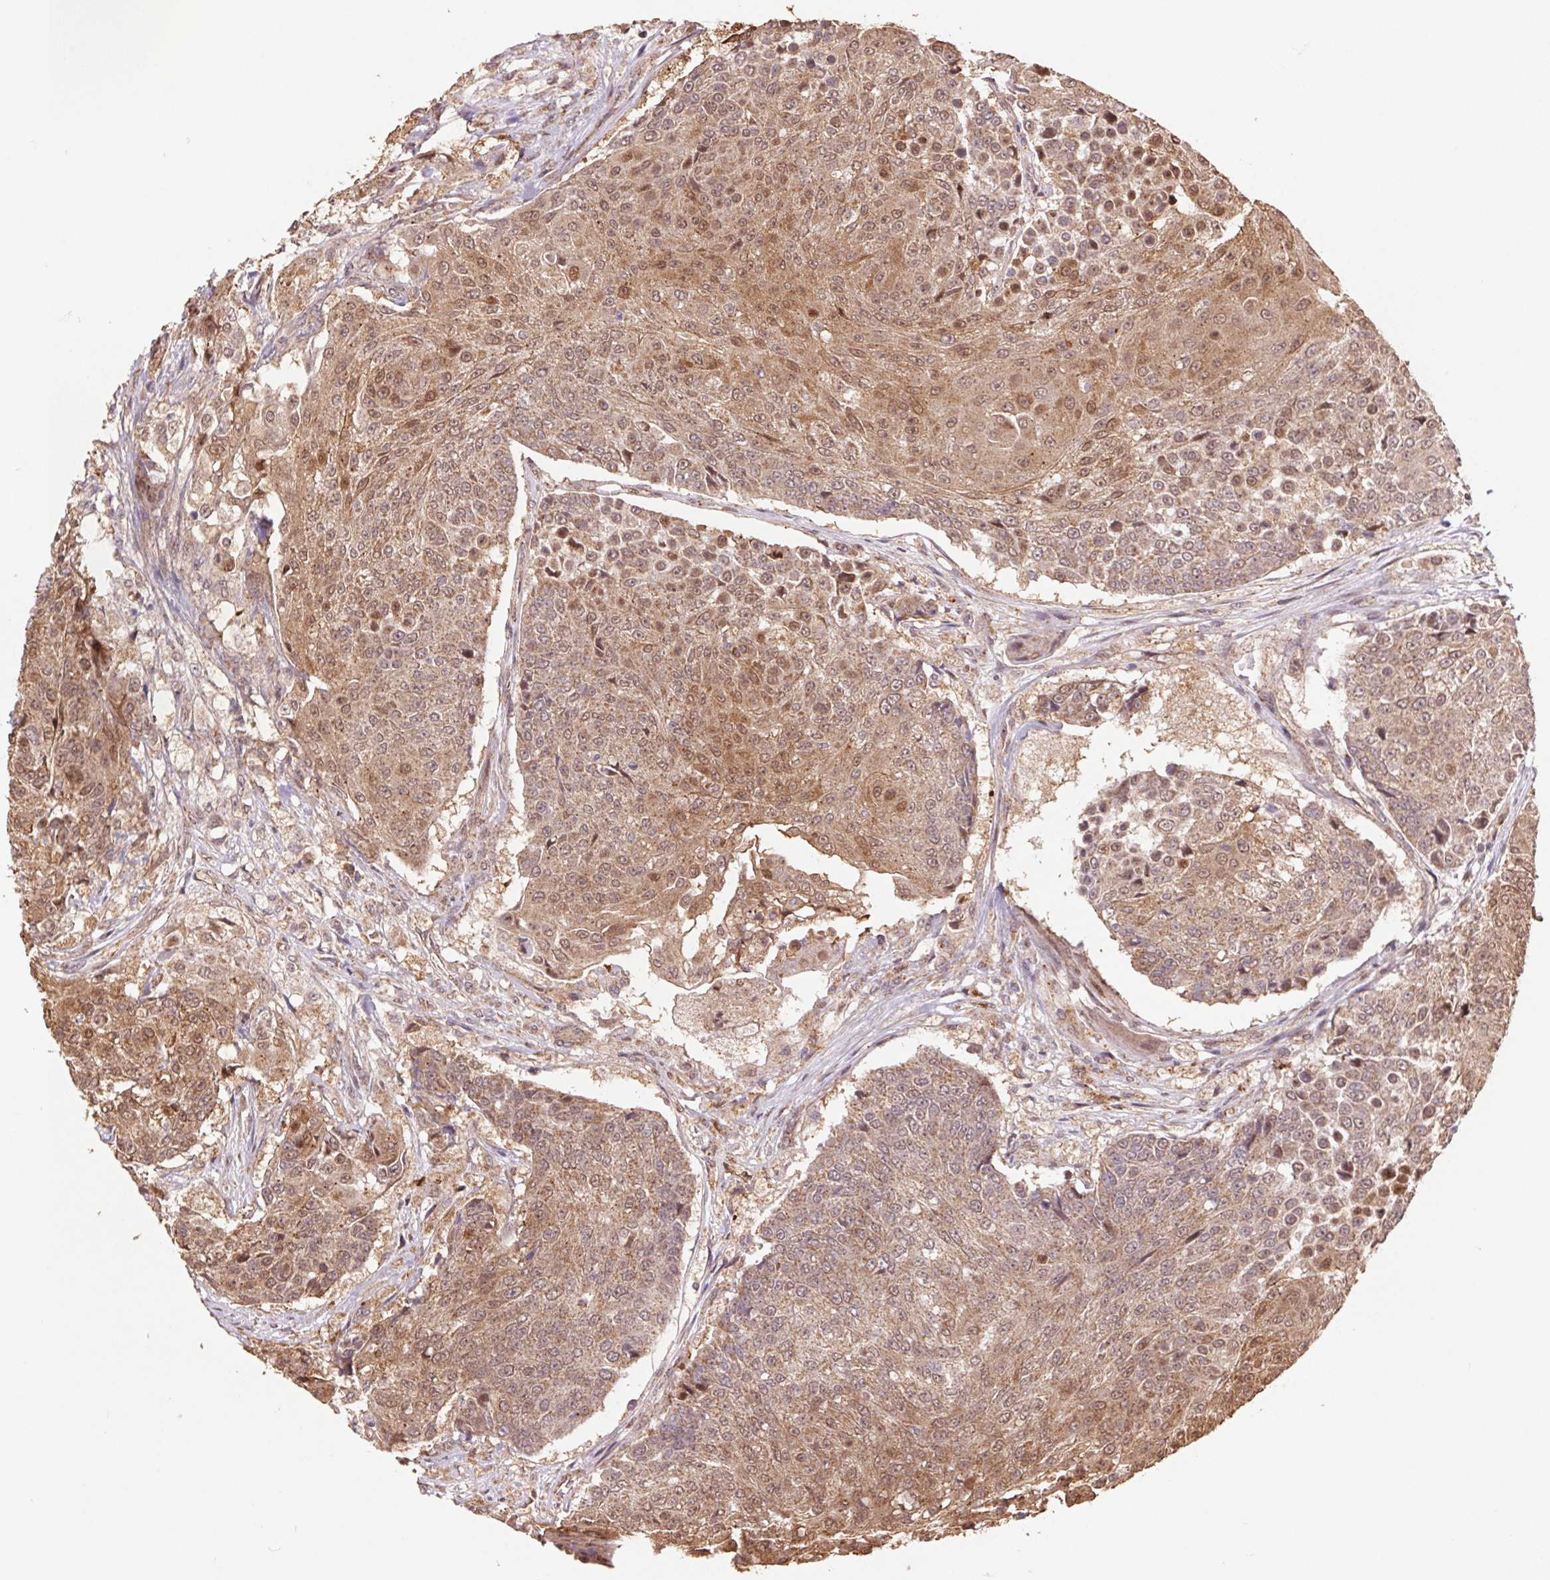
{"staining": {"intensity": "moderate", "quantity": ">75%", "location": "cytoplasmic/membranous,nuclear"}, "tissue": "urothelial cancer", "cell_type": "Tumor cells", "image_type": "cancer", "snomed": [{"axis": "morphology", "description": "Urothelial carcinoma, High grade"}, {"axis": "topography", "description": "Urinary bladder"}], "caption": "Protein analysis of high-grade urothelial carcinoma tissue demonstrates moderate cytoplasmic/membranous and nuclear expression in about >75% of tumor cells. Nuclei are stained in blue.", "gene": "PDHA1", "patient": {"sex": "female", "age": 63}}